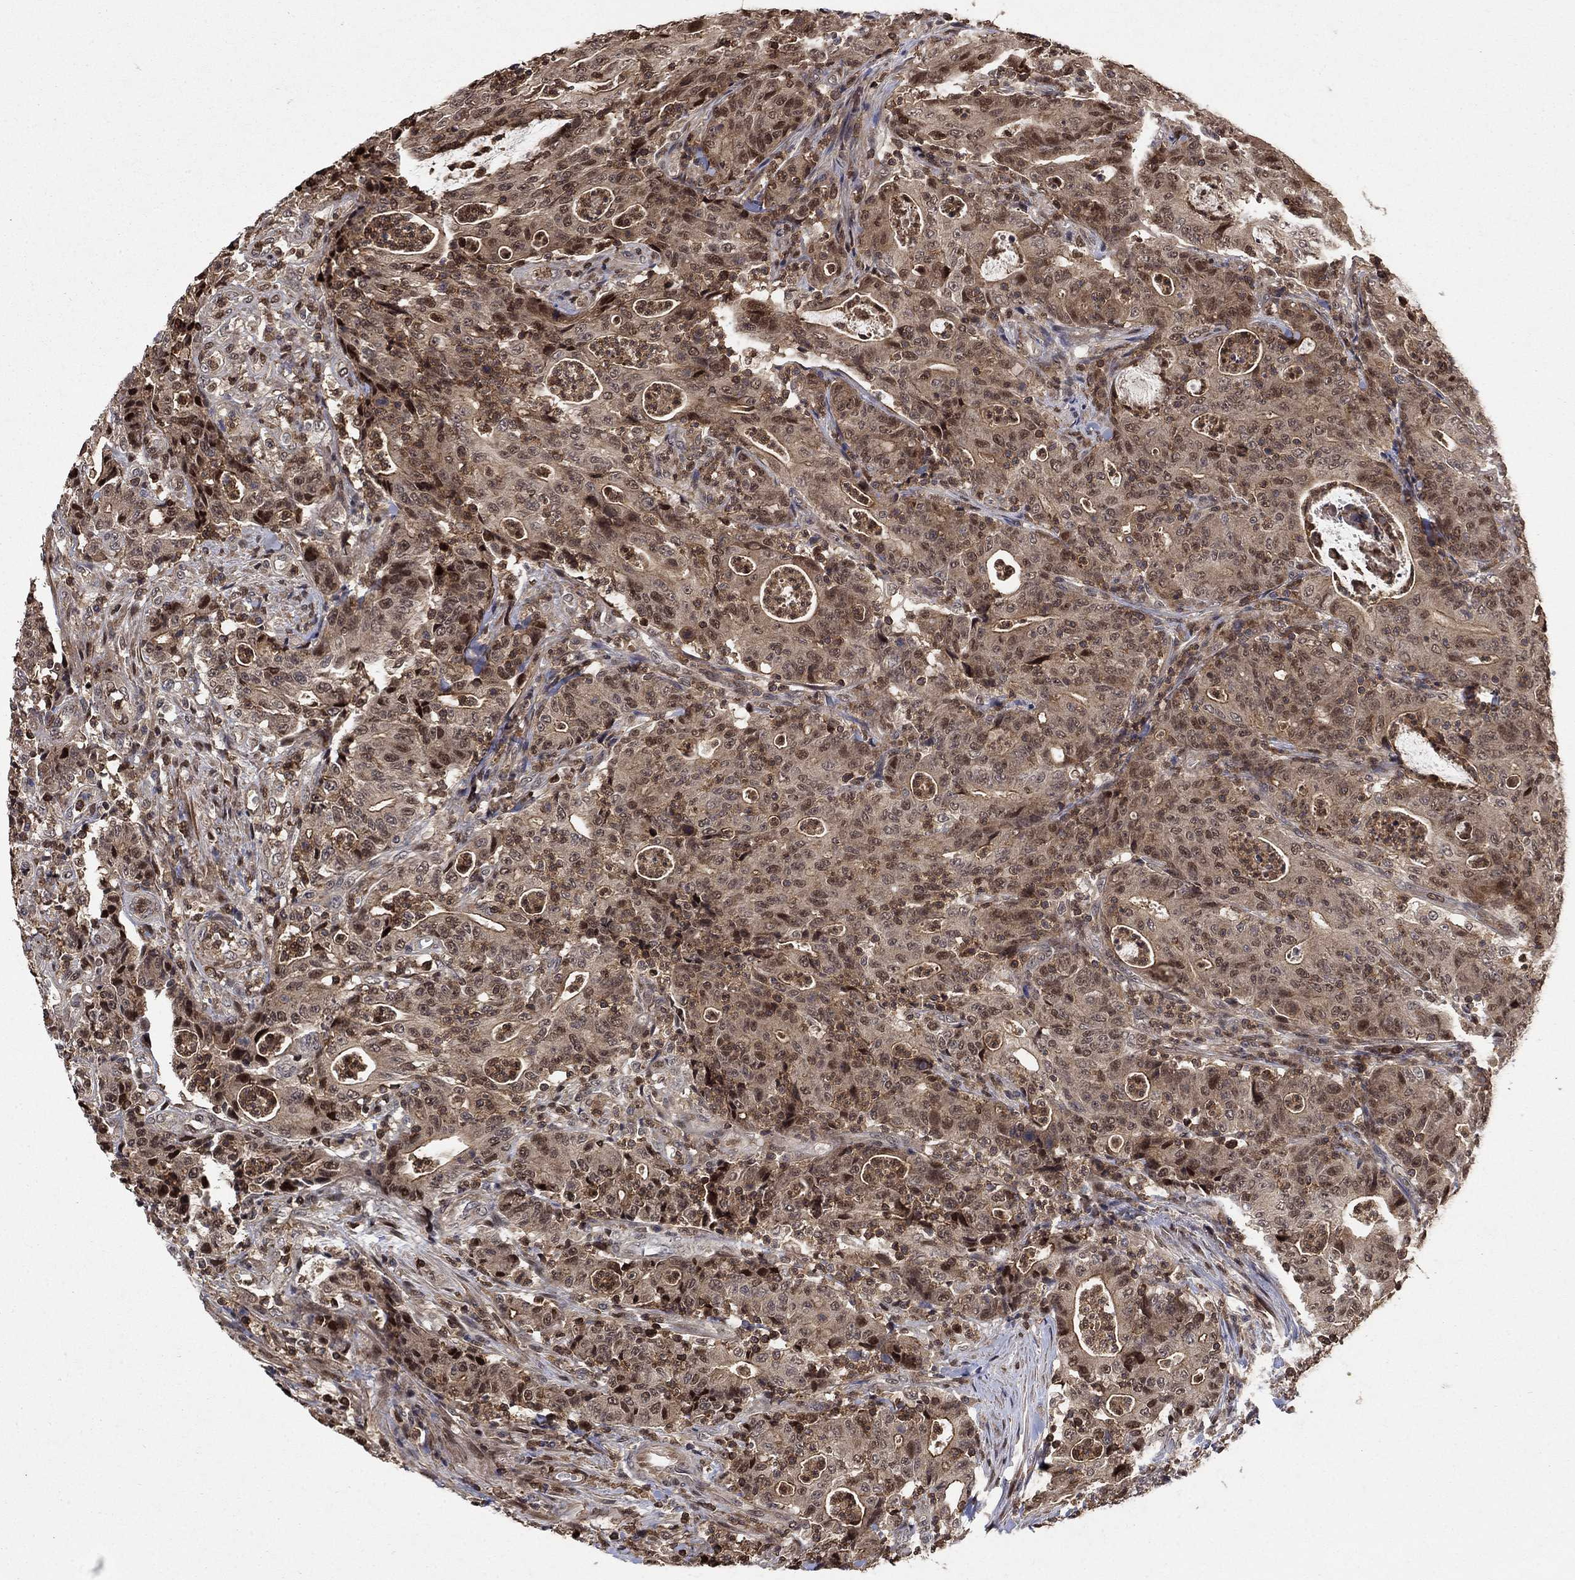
{"staining": {"intensity": "moderate", "quantity": "25%-75%", "location": "cytoplasmic/membranous,nuclear"}, "tissue": "colorectal cancer", "cell_type": "Tumor cells", "image_type": "cancer", "snomed": [{"axis": "morphology", "description": "Adenocarcinoma, NOS"}, {"axis": "topography", "description": "Colon"}], "caption": "Colorectal adenocarcinoma stained with a protein marker shows moderate staining in tumor cells.", "gene": "CCDC66", "patient": {"sex": "male", "age": 70}}